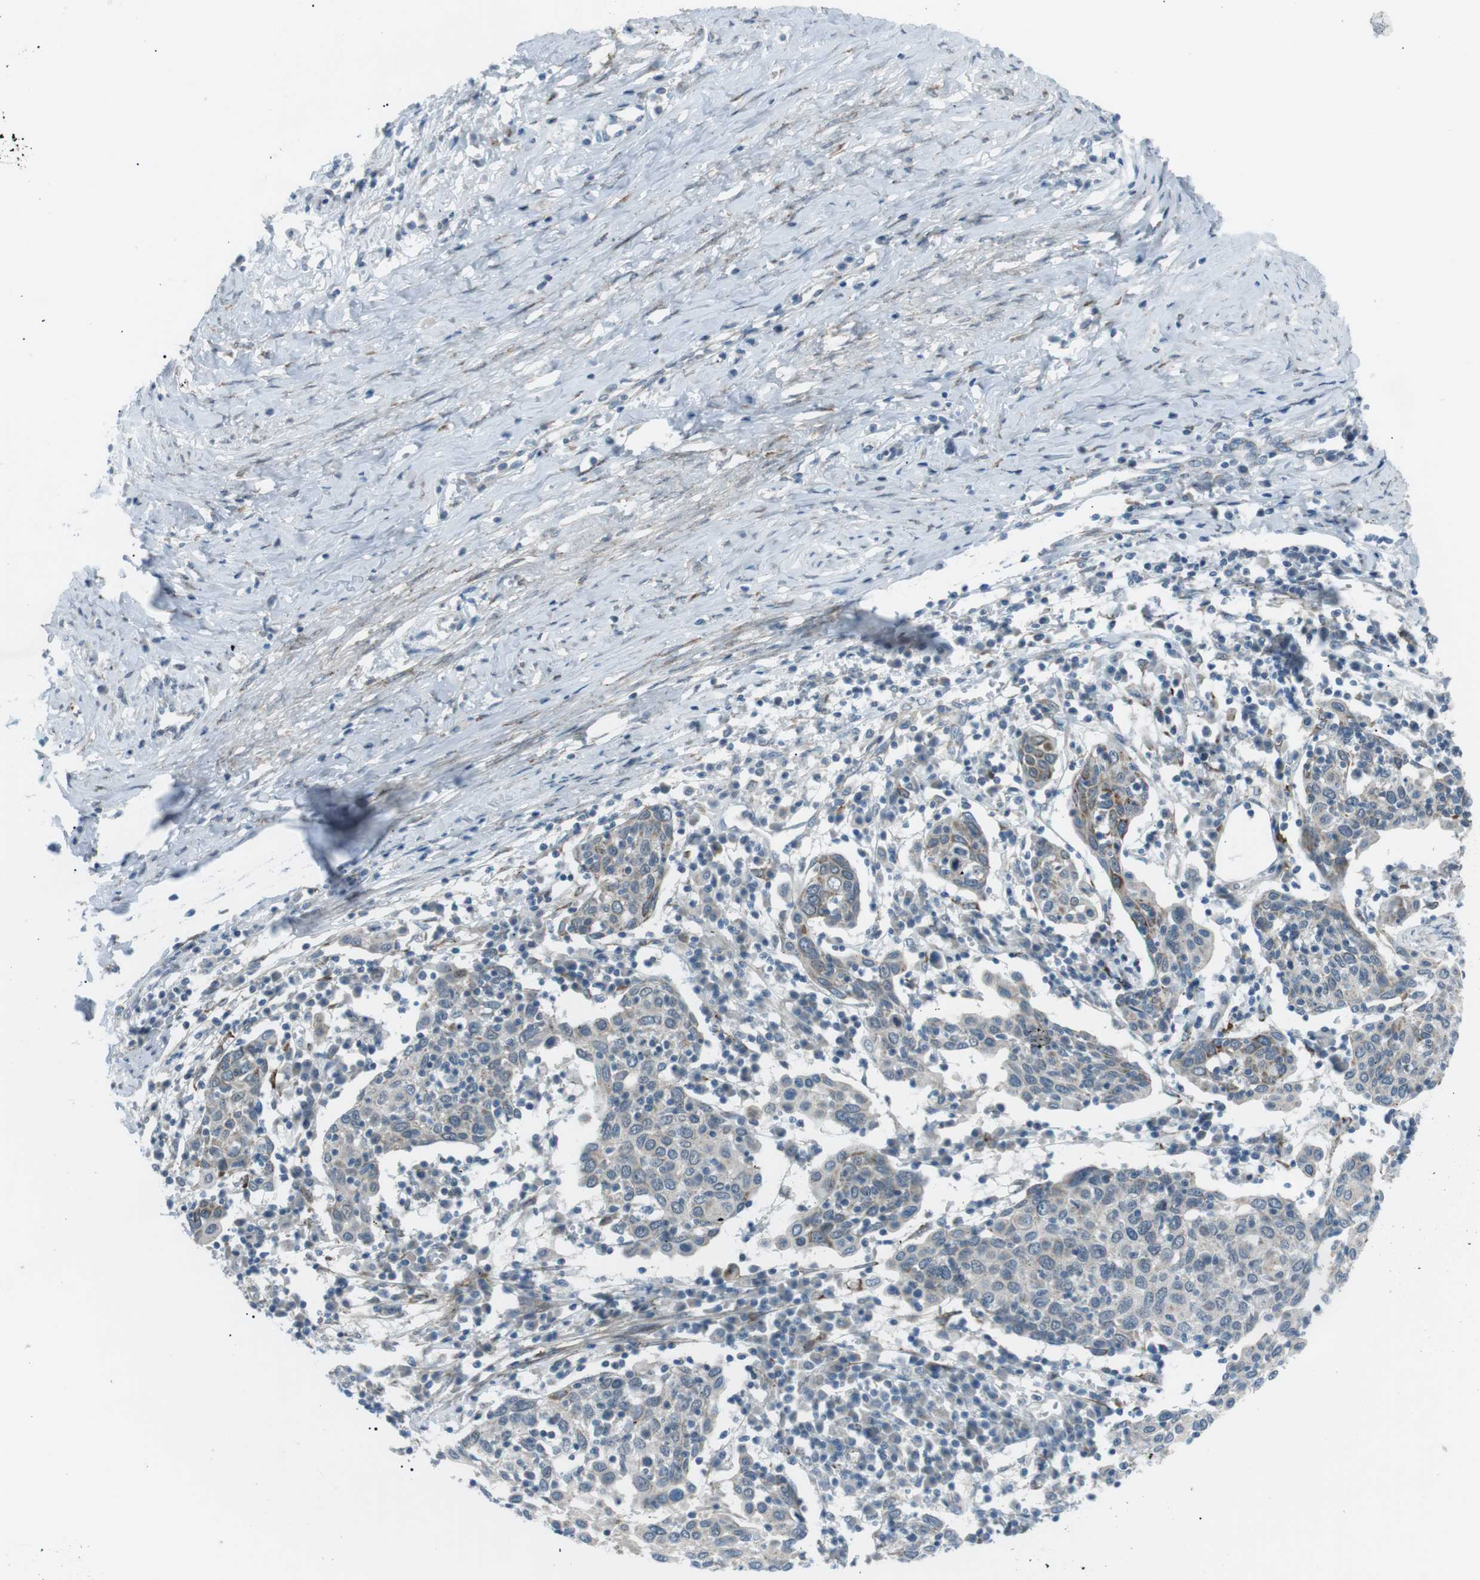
{"staining": {"intensity": "weak", "quantity": "<25%", "location": "cytoplasmic/membranous"}, "tissue": "cervical cancer", "cell_type": "Tumor cells", "image_type": "cancer", "snomed": [{"axis": "morphology", "description": "Squamous cell carcinoma, NOS"}, {"axis": "topography", "description": "Cervix"}], "caption": "DAB (3,3'-diaminobenzidine) immunohistochemical staining of cervical cancer (squamous cell carcinoma) reveals no significant expression in tumor cells.", "gene": "ARID5B", "patient": {"sex": "female", "age": 40}}